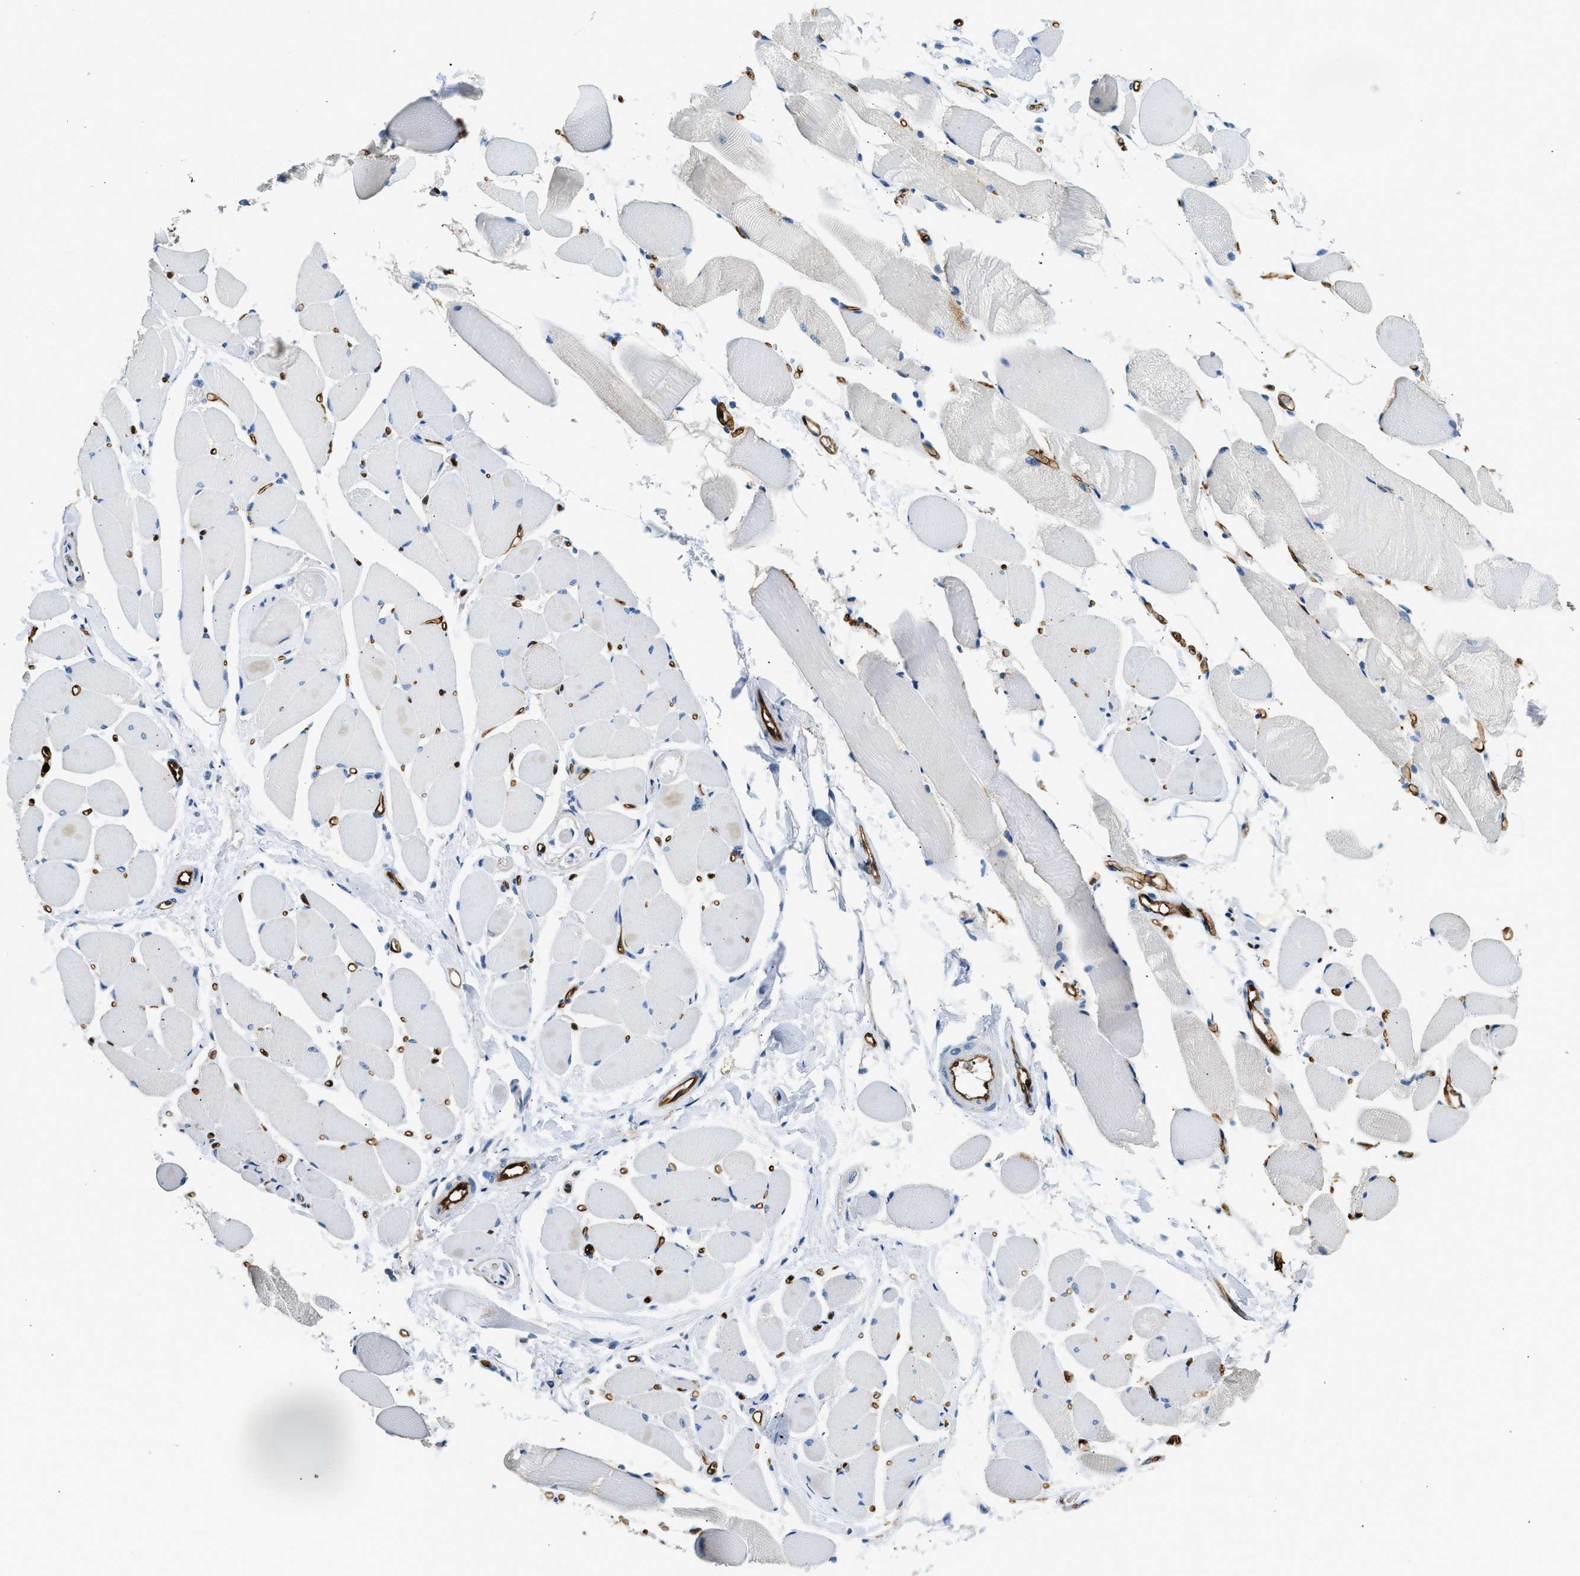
{"staining": {"intensity": "negative", "quantity": "none", "location": "none"}, "tissue": "skeletal muscle", "cell_type": "Myocytes", "image_type": "normal", "snomed": [{"axis": "morphology", "description": "Normal tissue, NOS"}, {"axis": "topography", "description": "Skeletal muscle"}, {"axis": "topography", "description": "Peripheral nerve tissue"}], "caption": "Myocytes are negative for brown protein staining in benign skeletal muscle. (Immunohistochemistry, brightfield microscopy, high magnification).", "gene": "ANXA3", "patient": {"sex": "female", "age": 84}}